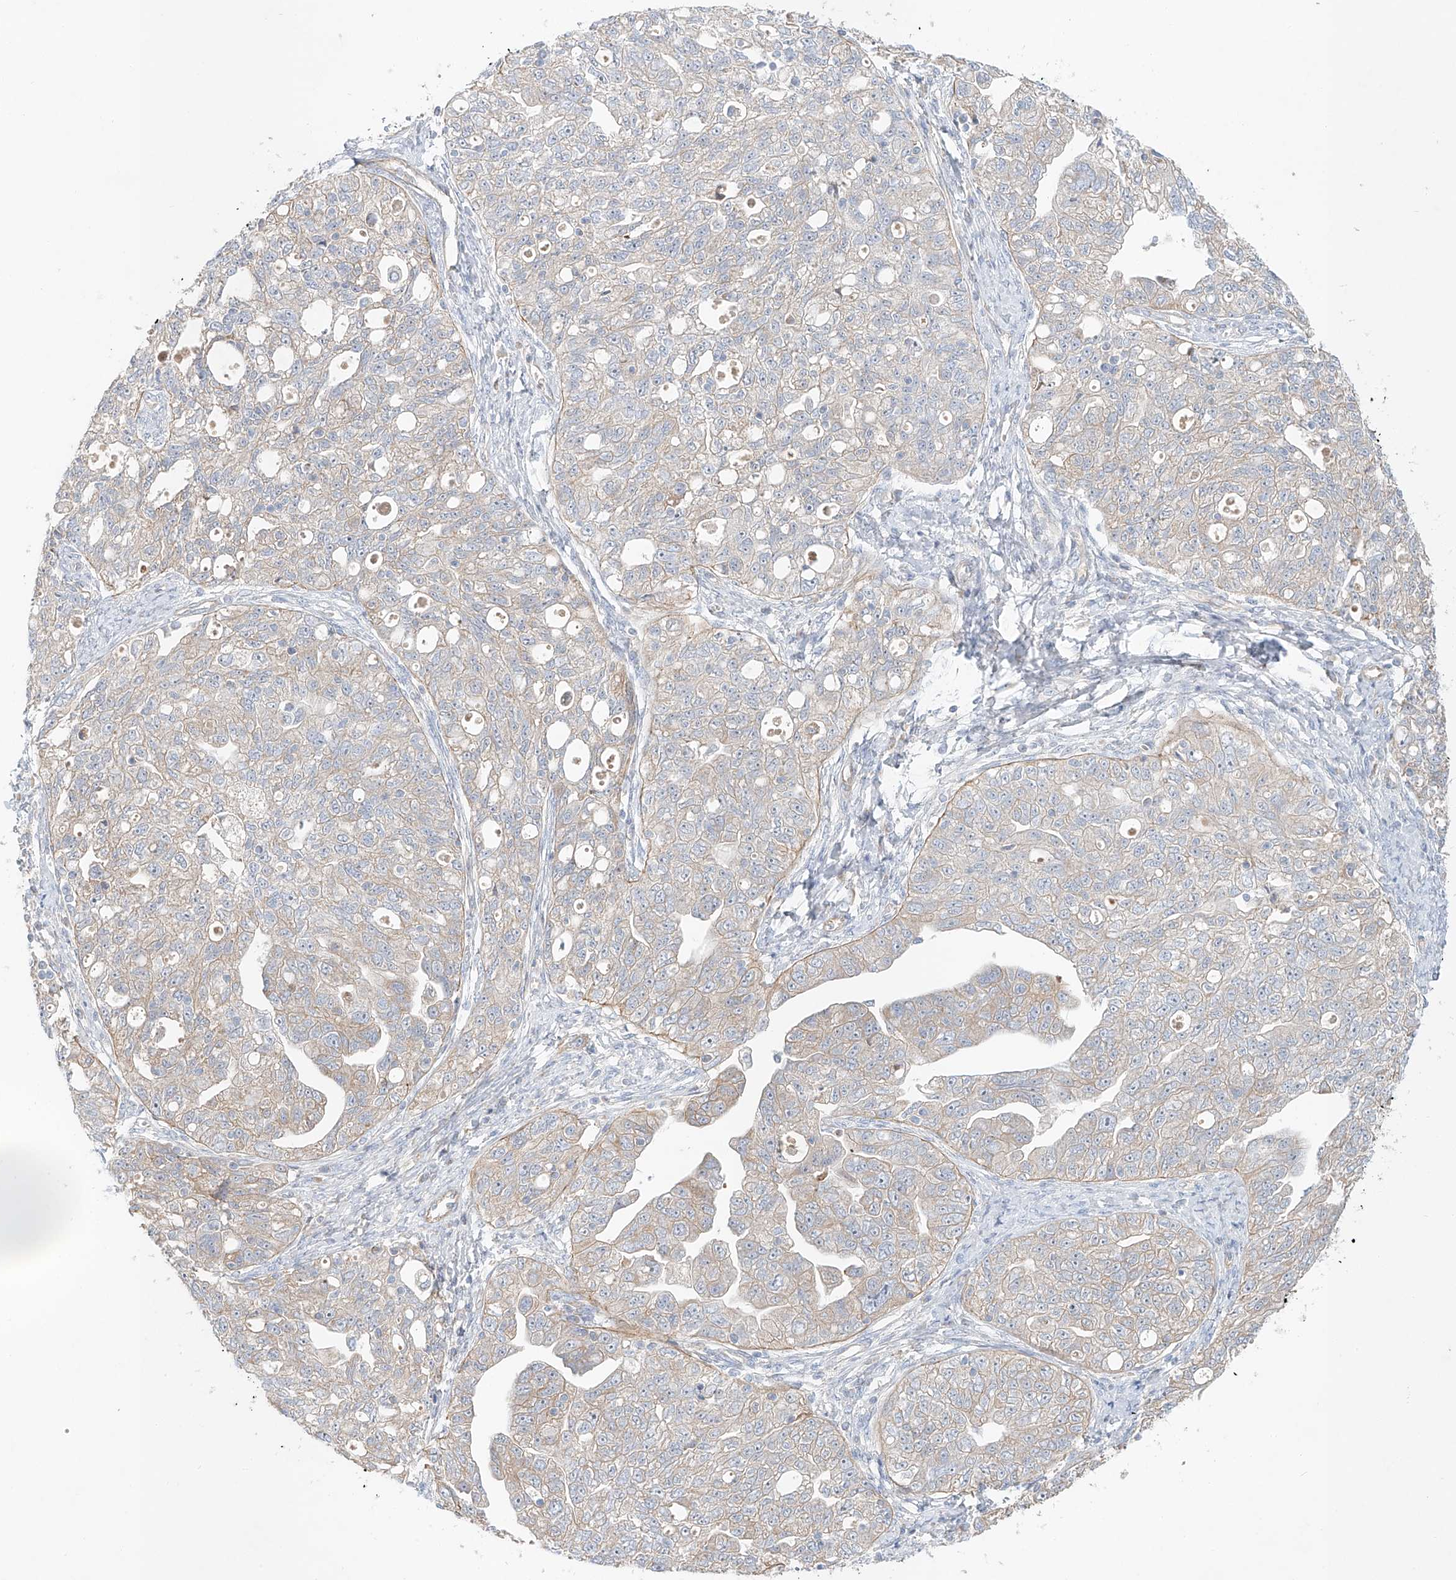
{"staining": {"intensity": "weak", "quantity": "25%-75%", "location": "cytoplasmic/membranous"}, "tissue": "ovarian cancer", "cell_type": "Tumor cells", "image_type": "cancer", "snomed": [{"axis": "morphology", "description": "Carcinoma, NOS"}, {"axis": "morphology", "description": "Cystadenocarcinoma, serous, NOS"}, {"axis": "topography", "description": "Ovary"}], "caption": "There is low levels of weak cytoplasmic/membranous expression in tumor cells of carcinoma (ovarian), as demonstrated by immunohistochemical staining (brown color).", "gene": "AJM1", "patient": {"sex": "female", "age": 69}}